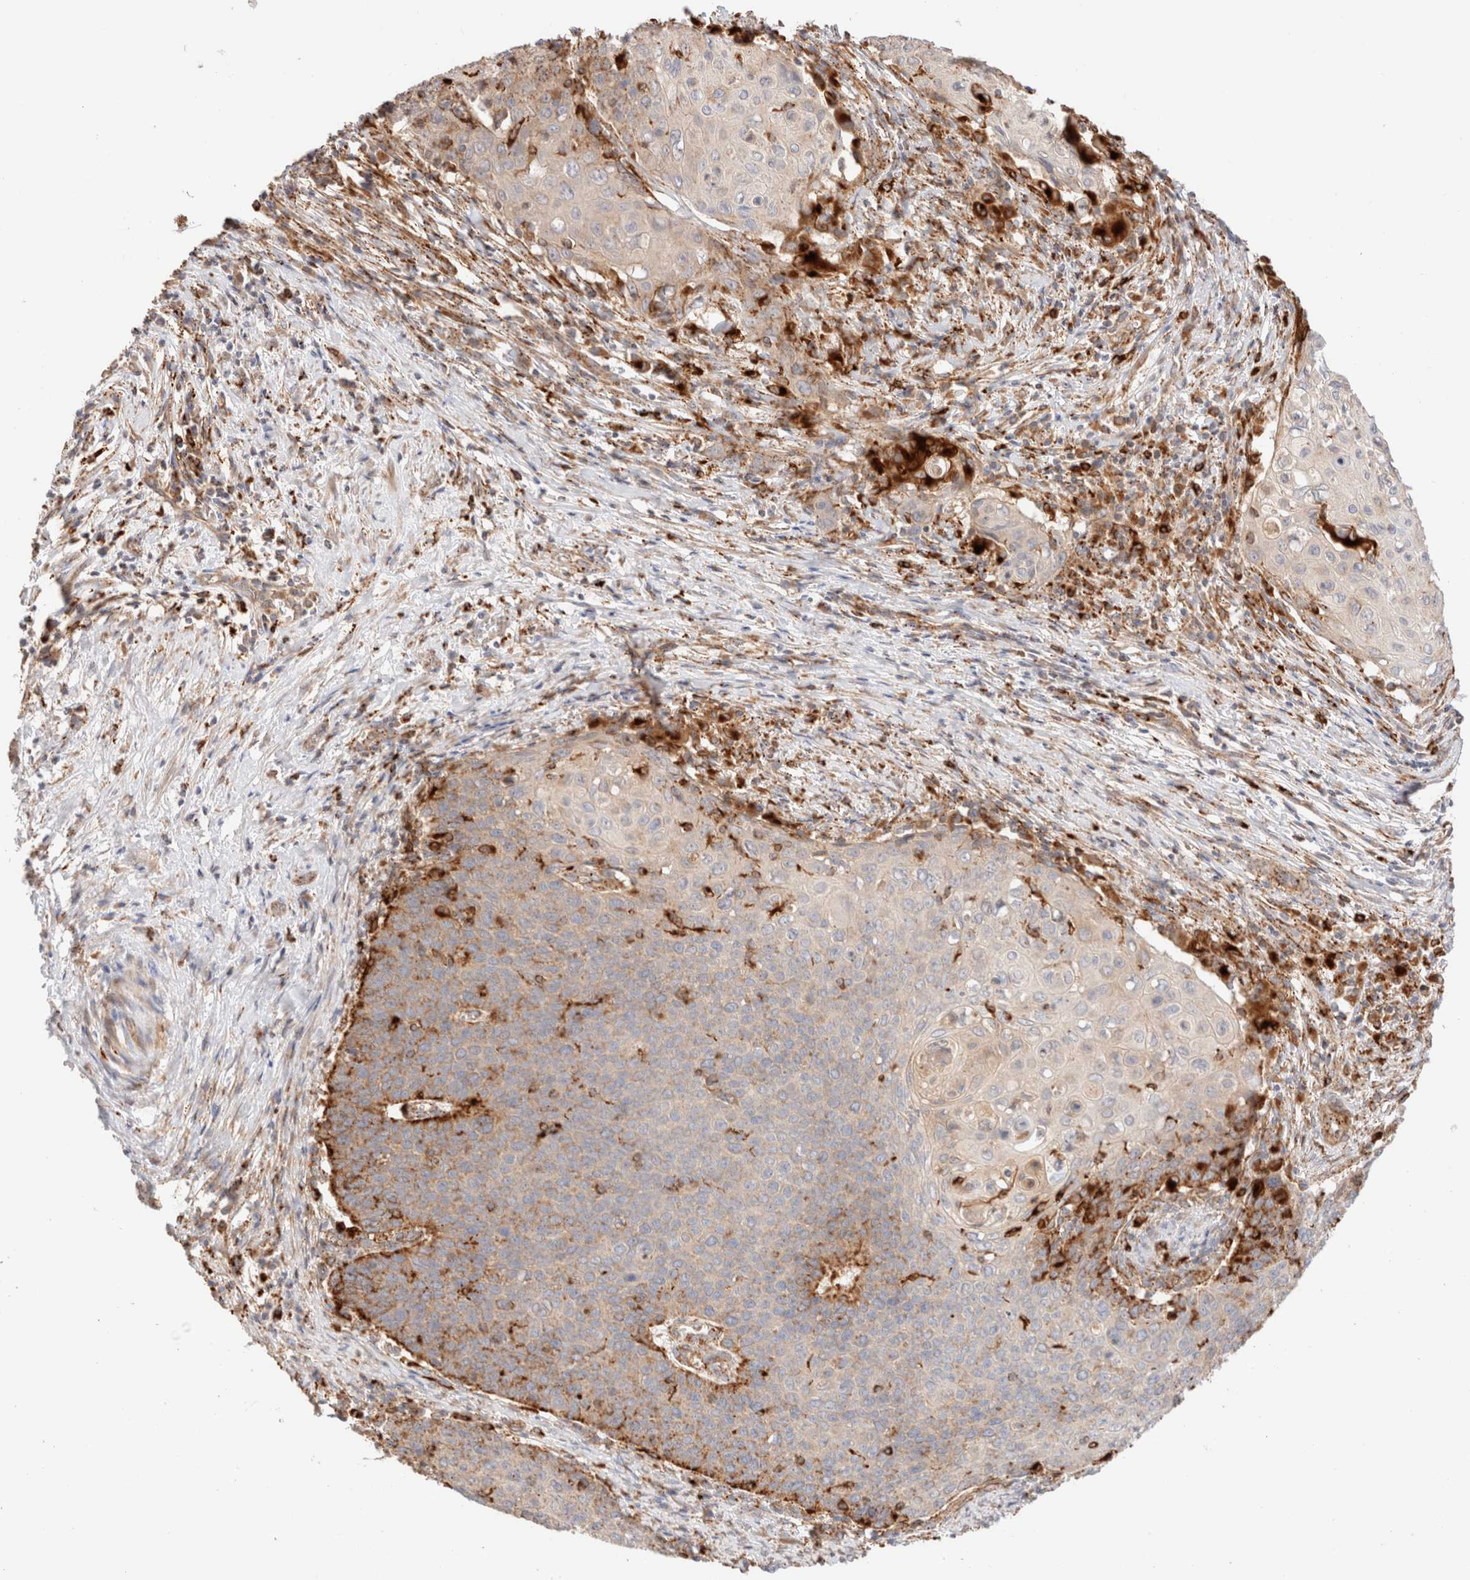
{"staining": {"intensity": "moderate", "quantity": "25%-75%", "location": "cytoplasmic/membranous"}, "tissue": "cervical cancer", "cell_type": "Tumor cells", "image_type": "cancer", "snomed": [{"axis": "morphology", "description": "Squamous cell carcinoma, NOS"}, {"axis": "topography", "description": "Cervix"}], "caption": "This photomicrograph exhibits immunohistochemistry staining of human cervical cancer (squamous cell carcinoma), with medium moderate cytoplasmic/membranous positivity in about 25%-75% of tumor cells.", "gene": "RABEPK", "patient": {"sex": "female", "age": 39}}